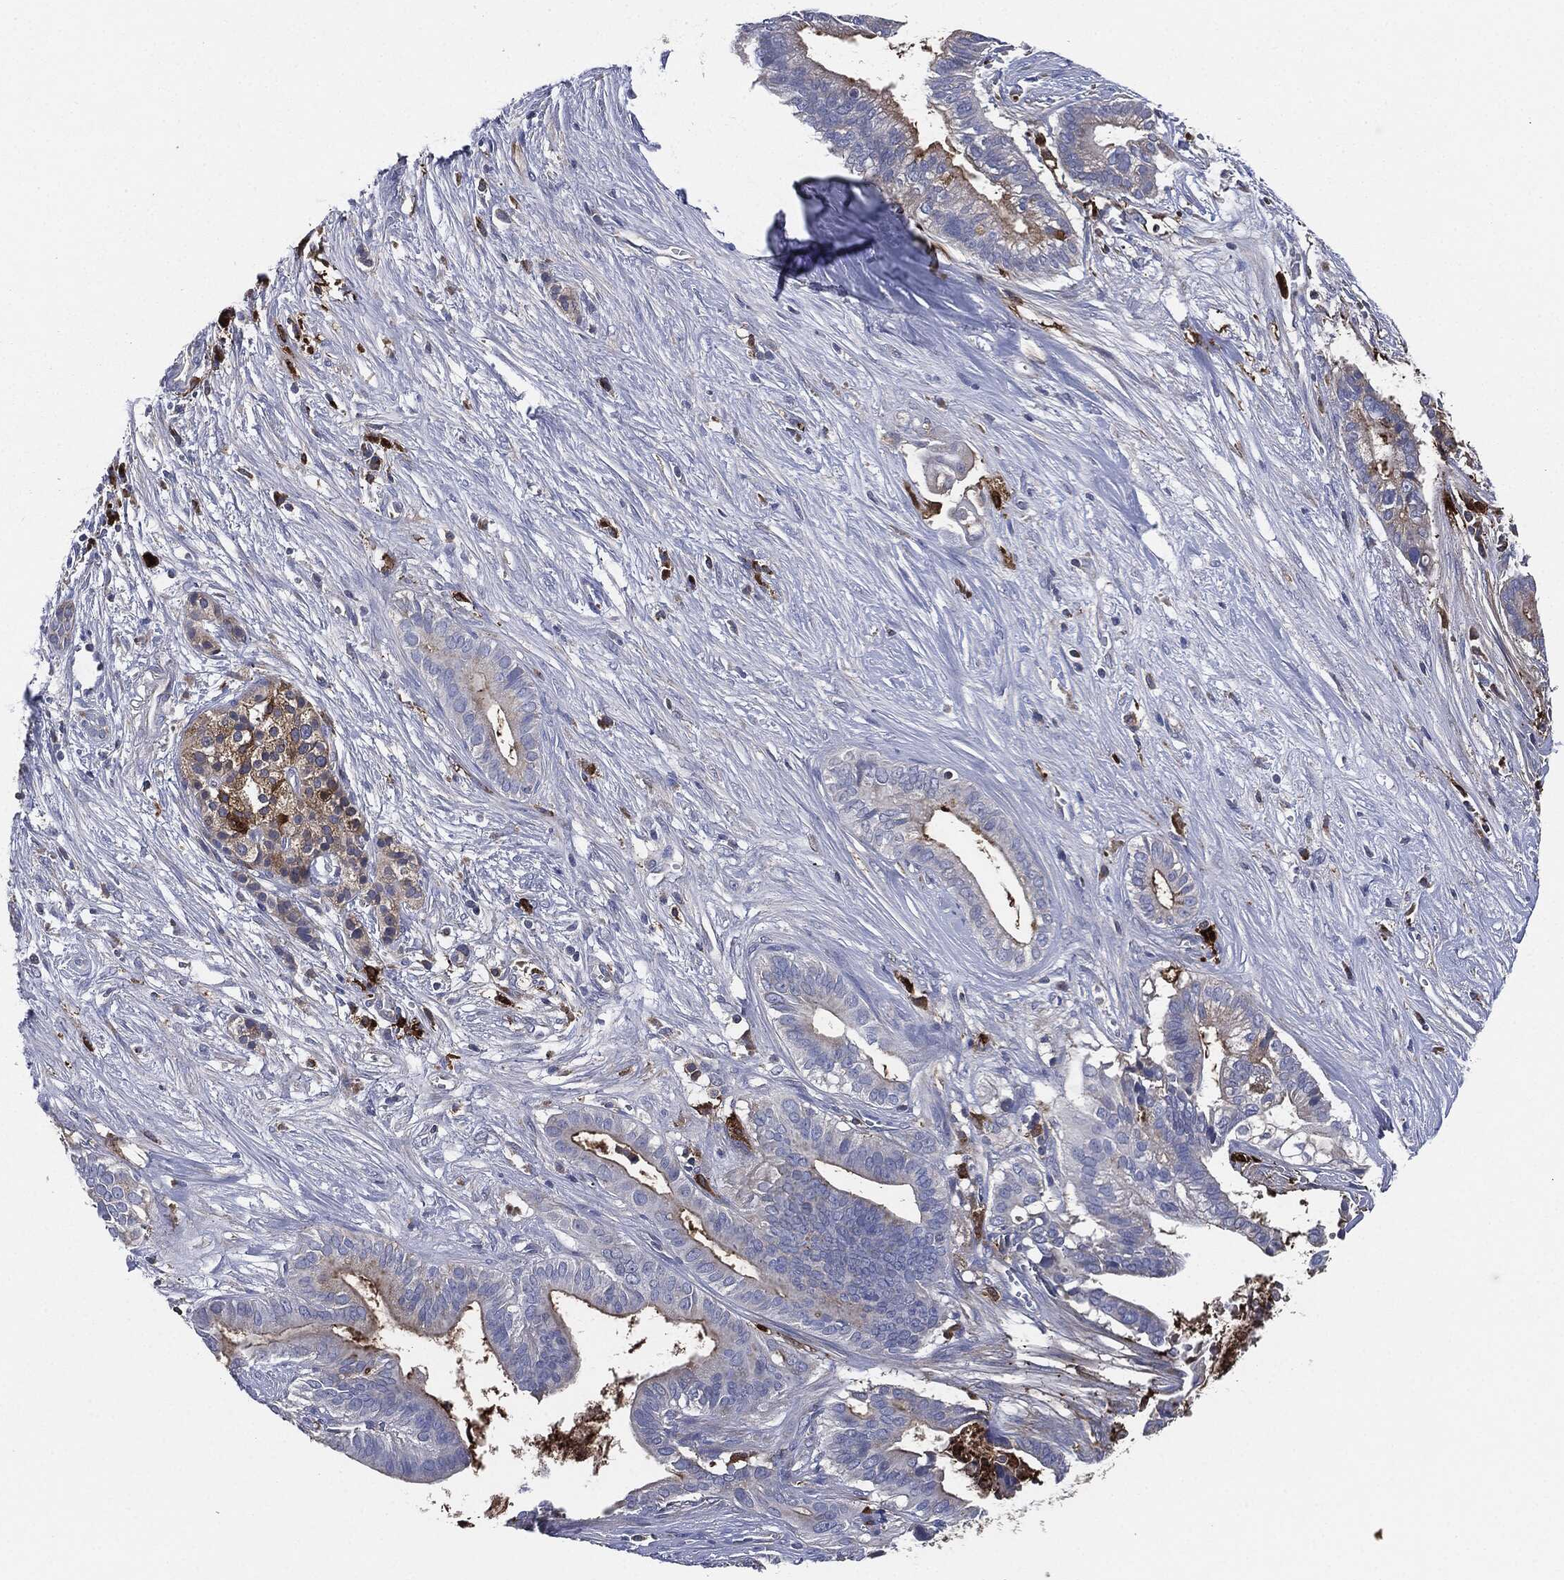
{"staining": {"intensity": "moderate", "quantity": "<25%", "location": "cytoplasmic/membranous"}, "tissue": "pancreatic cancer", "cell_type": "Tumor cells", "image_type": "cancer", "snomed": [{"axis": "morphology", "description": "Adenocarcinoma, NOS"}, {"axis": "topography", "description": "Pancreas"}], "caption": "IHC micrograph of human adenocarcinoma (pancreatic) stained for a protein (brown), which reveals low levels of moderate cytoplasmic/membranous staining in about <25% of tumor cells.", "gene": "TMEM11", "patient": {"sex": "male", "age": 61}}